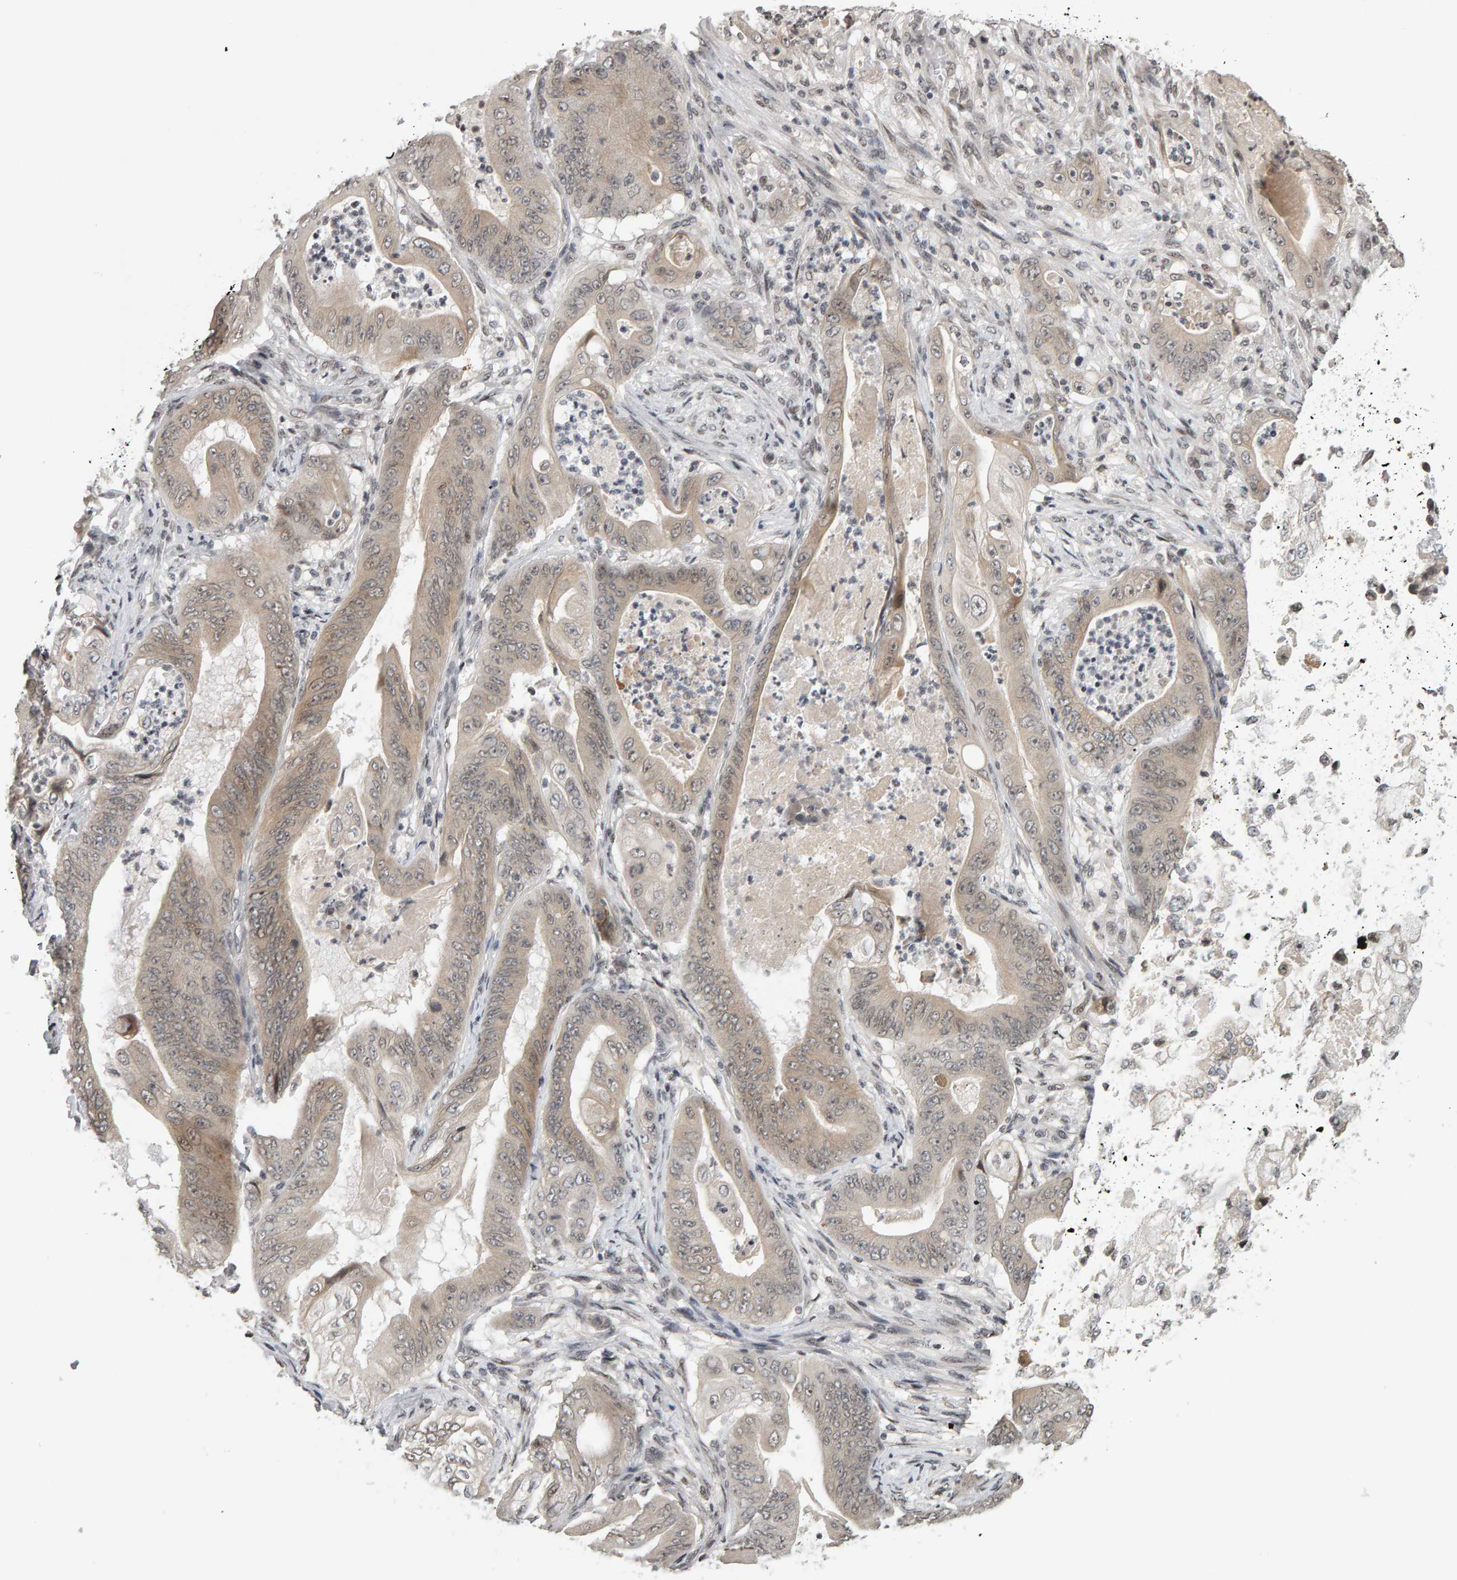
{"staining": {"intensity": "weak", "quantity": "25%-75%", "location": "cytoplasmic/membranous"}, "tissue": "stomach cancer", "cell_type": "Tumor cells", "image_type": "cancer", "snomed": [{"axis": "morphology", "description": "Normal tissue, NOS"}, {"axis": "morphology", "description": "Adenocarcinoma, NOS"}, {"axis": "topography", "description": "Stomach"}], "caption": "High-magnification brightfield microscopy of stomach cancer (adenocarcinoma) stained with DAB (3,3'-diaminobenzidine) (brown) and counterstained with hematoxylin (blue). tumor cells exhibit weak cytoplasmic/membranous positivity is appreciated in about25%-75% of cells.", "gene": "TRAM1", "patient": {"sex": "male", "age": 62}}